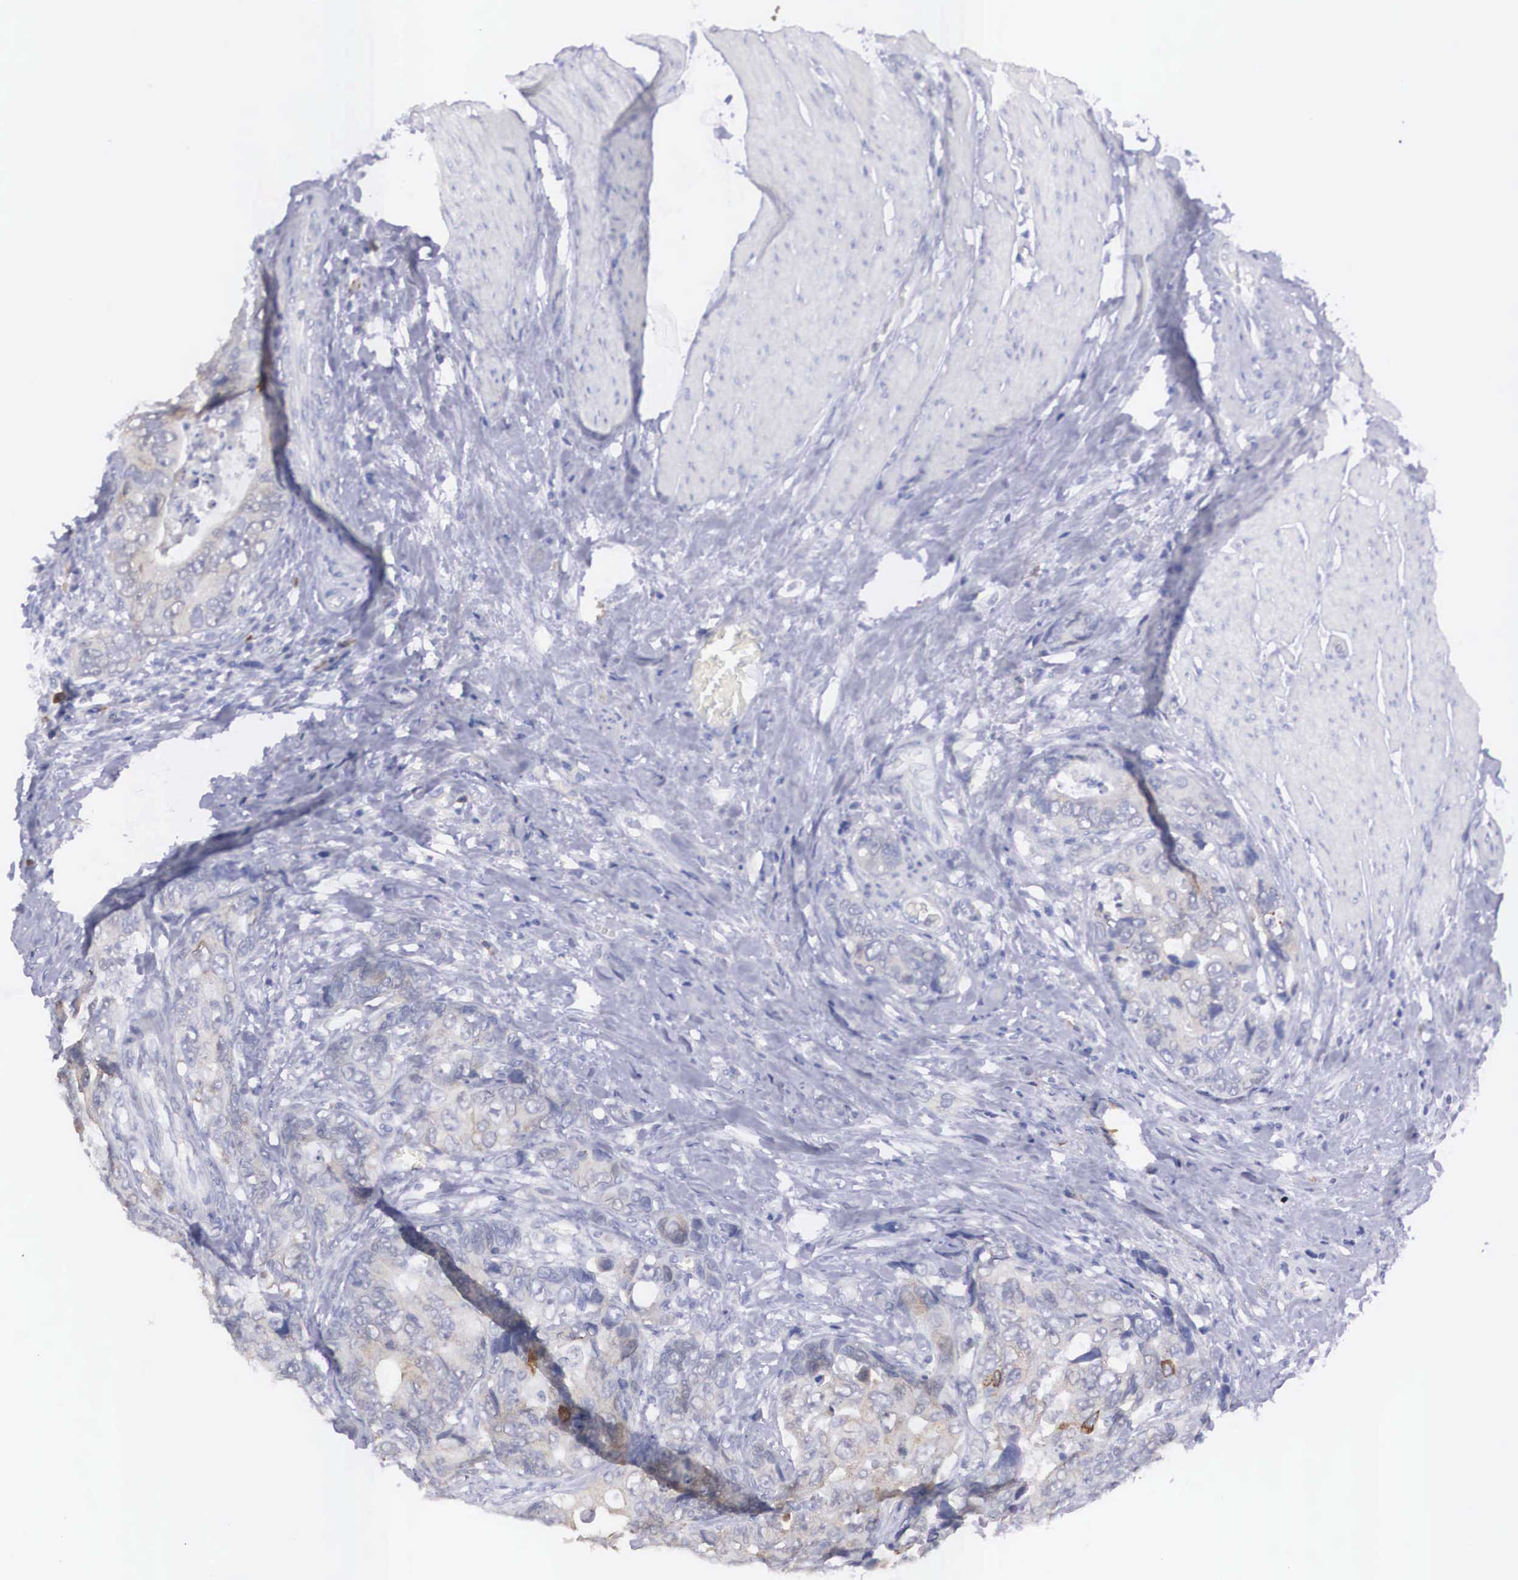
{"staining": {"intensity": "weak", "quantity": "<25%", "location": "cytoplasmic/membranous"}, "tissue": "colorectal cancer", "cell_type": "Tumor cells", "image_type": "cancer", "snomed": [{"axis": "morphology", "description": "Adenocarcinoma, NOS"}, {"axis": "topography", "description": "Rectum"}], "caption": "The immunohistochemistry (IHC) photomicrograph has no significant expression in tumor cells of adenocarcinoma (colorectal) tissue. (DAB (3,3'-diaminobenzidine) immunohistochemistry (IHC), high magnification).", "gene": "REPS2", "patient": {"sex": "female", "age": 67}}